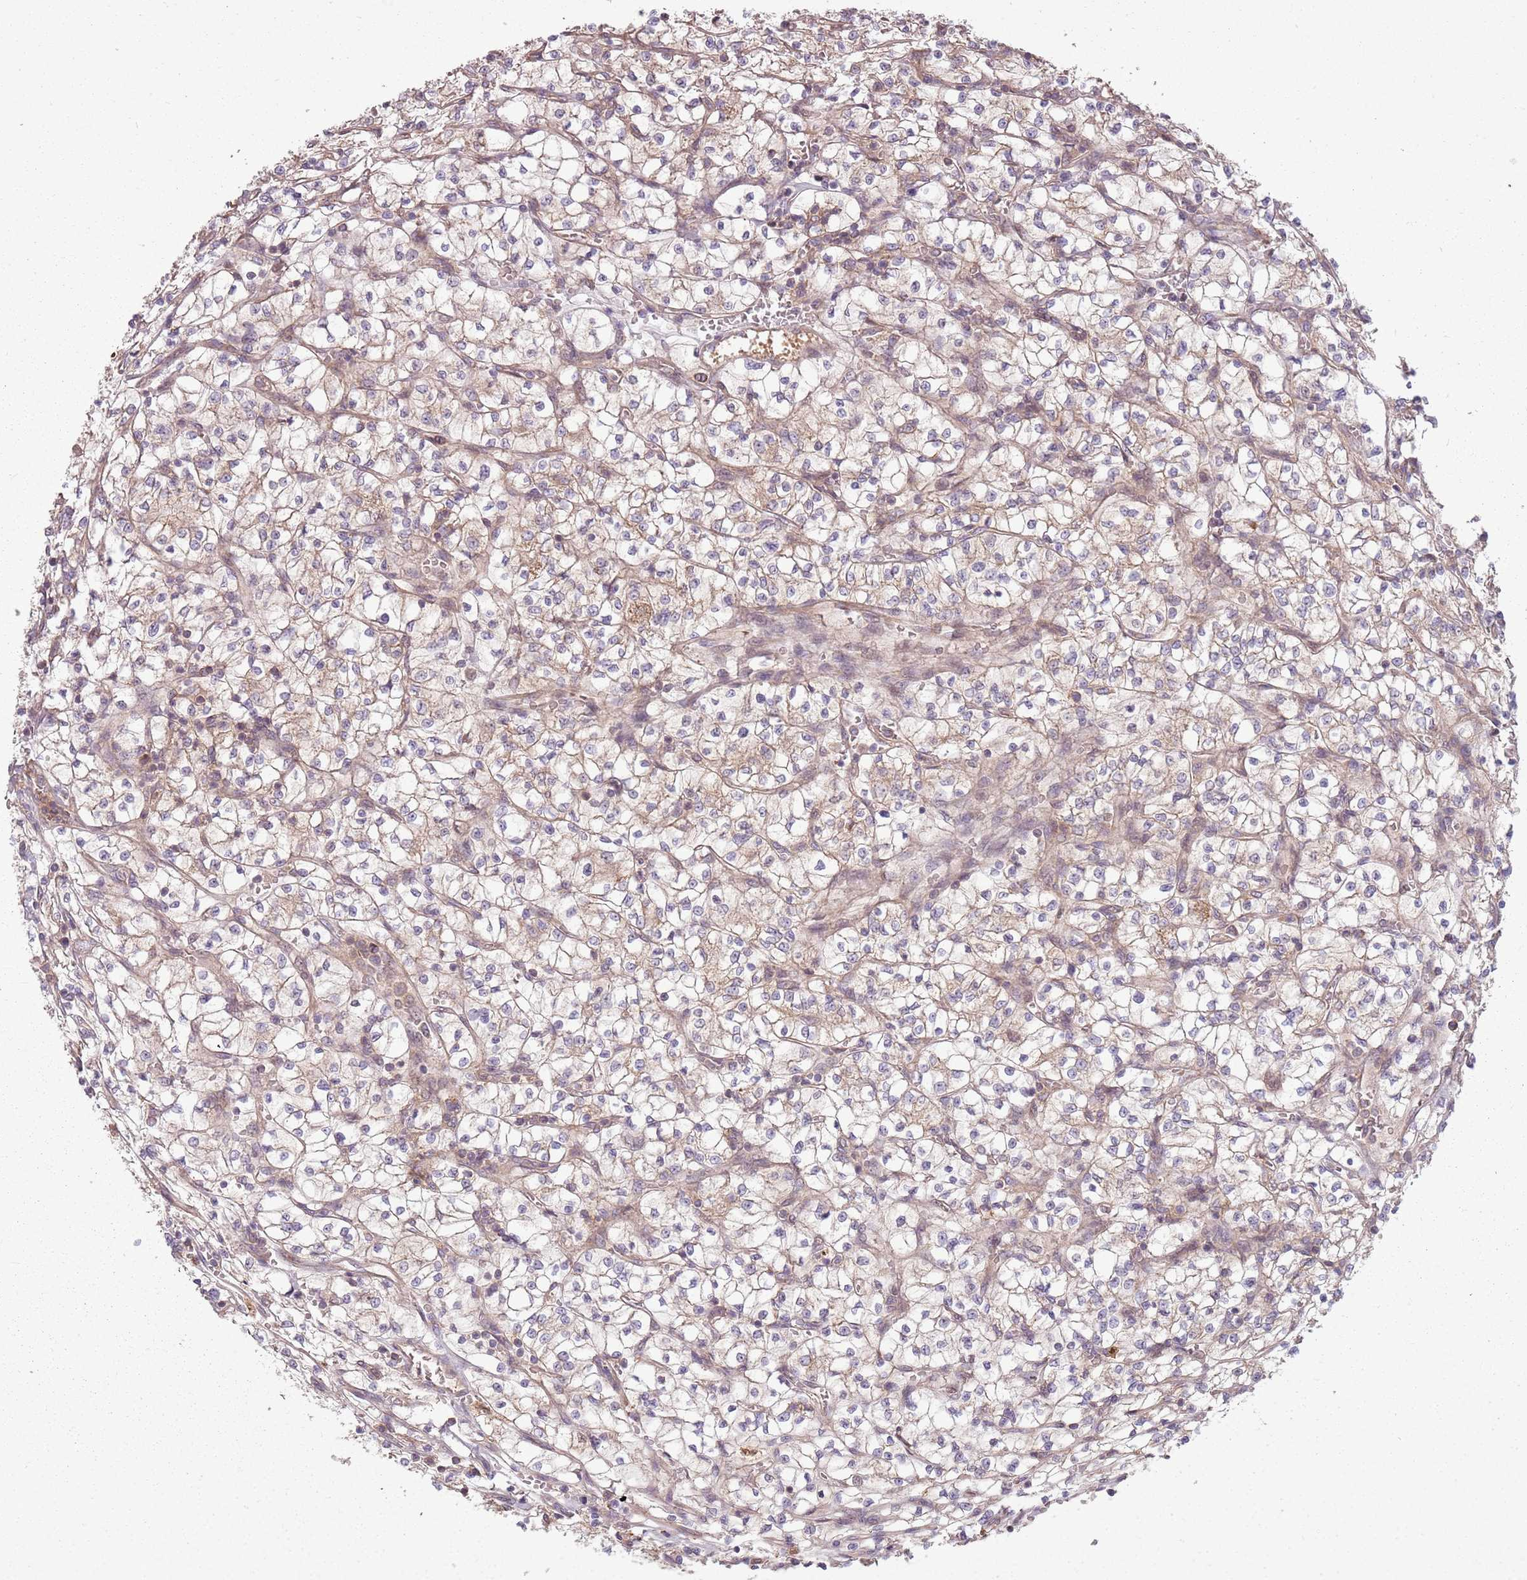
{"staining": {"intensity": "weak", "quantity": "25%-75%", "location": "cytoplasmic/membranous"}, "tissue": "renal cancer", "cell_type": "Tumor cells", "image_type": "cancer", "snomed": [{"axis": "morphology", "description": "Adenocarcinoma, NOS"}, {"axis": "topography", "description": "Kidney"}], "caption": "This image reveals immunohistochemistry staining of human adenocarcinoma (renal), with low weak cytoplasmic/membranous positivity in about 25%-75% of tumor cells.", "gene": "RPL21", "patient": {"sex": "female", "age": 64}}